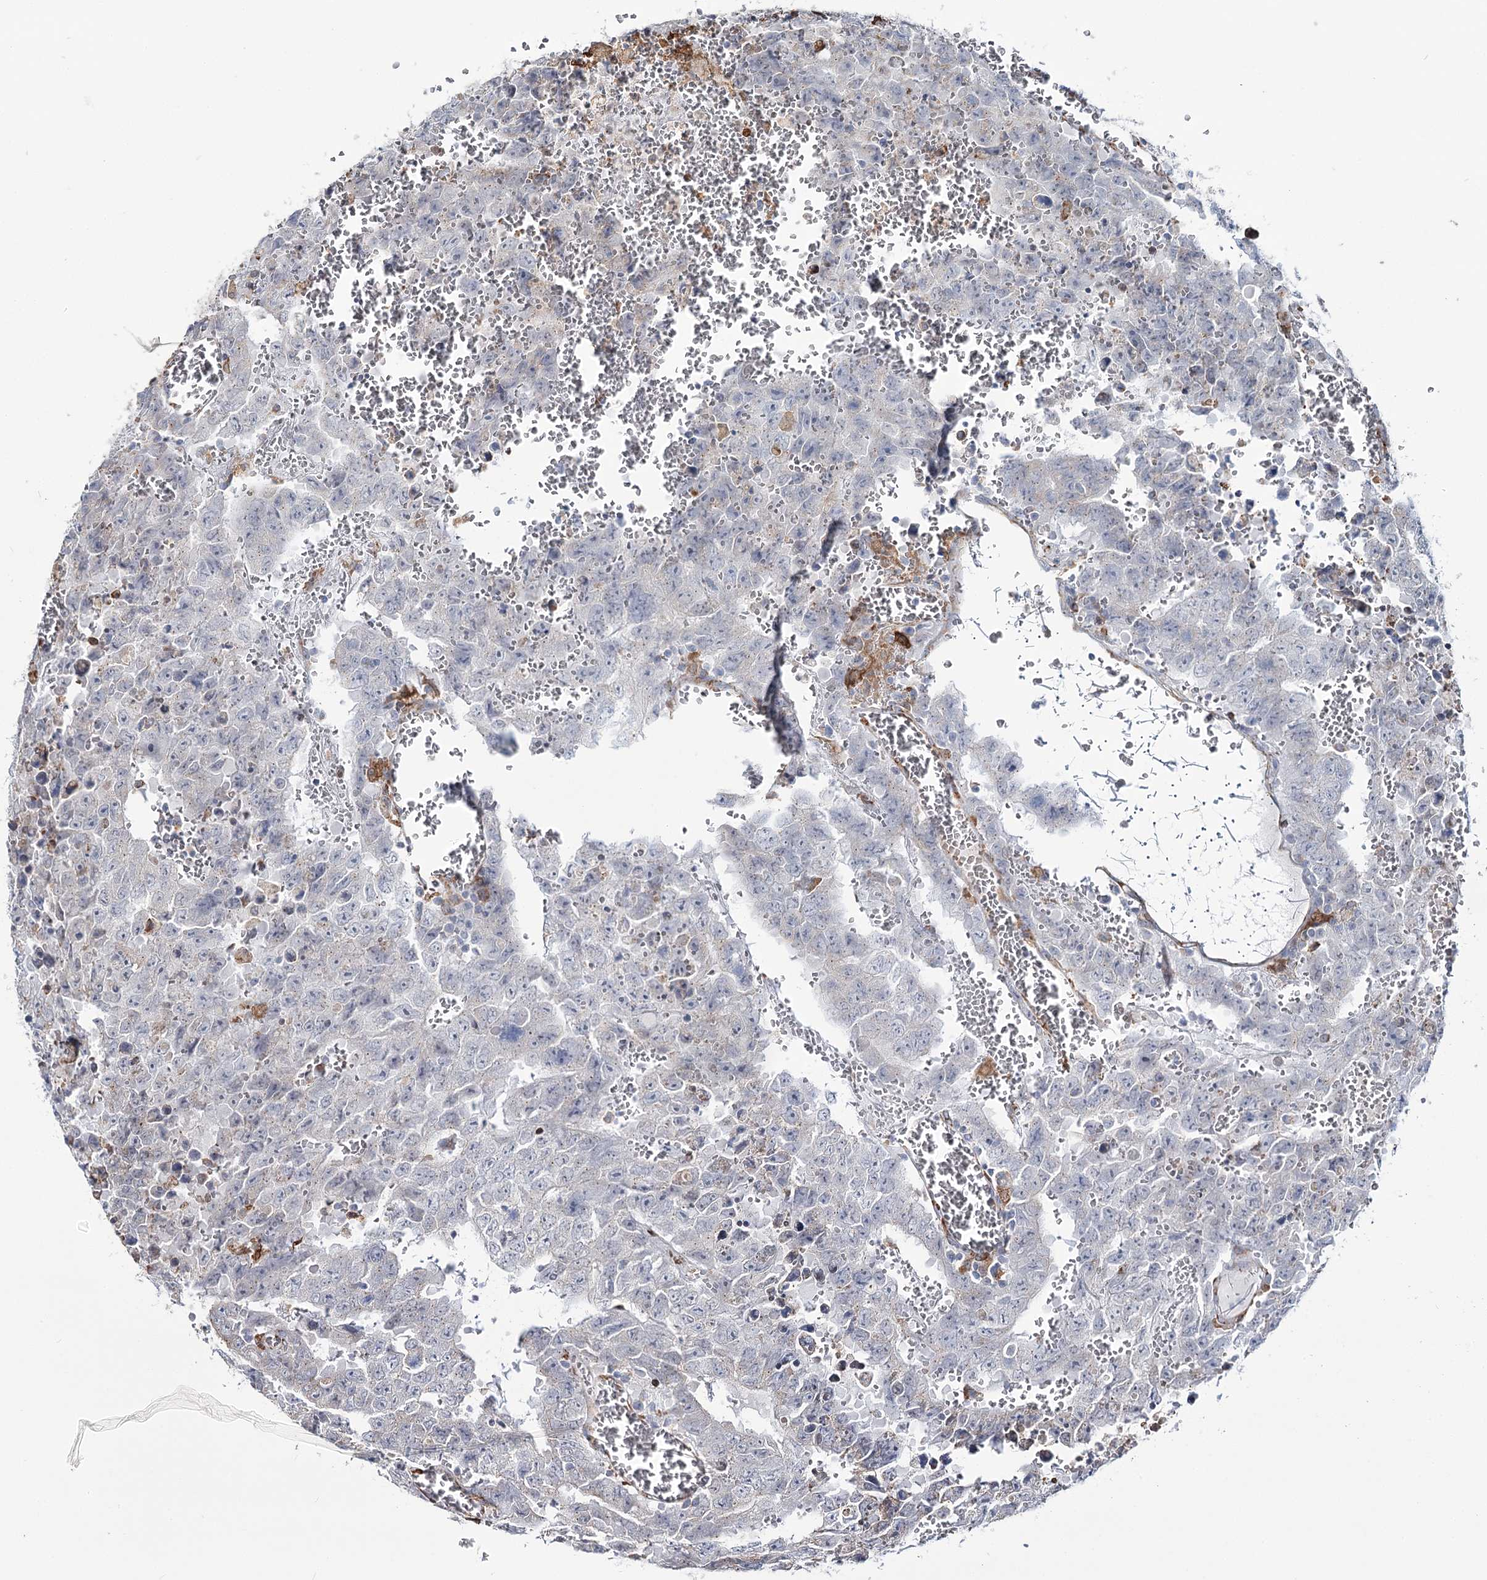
{"staining": {"intensity": "negative", "quantity": "none", "location": "none"}, "tissue": "testis cancer", "cell_type": "Tumor cells", "image_type": "cancer", "snomed": [{"axis": "morphology", "description": "Carcinoma, Embryonal, NOS"}, {"axis": "topography", "description": "Testis"}], "caption": "Histopathology image shows no protein positivity in tumor cells of testis embryonal carcinoma tissue. Nuclei are stained in blue.", "gene": "ZCCHC9", "patient": {"sex": "male", "age": 26}}